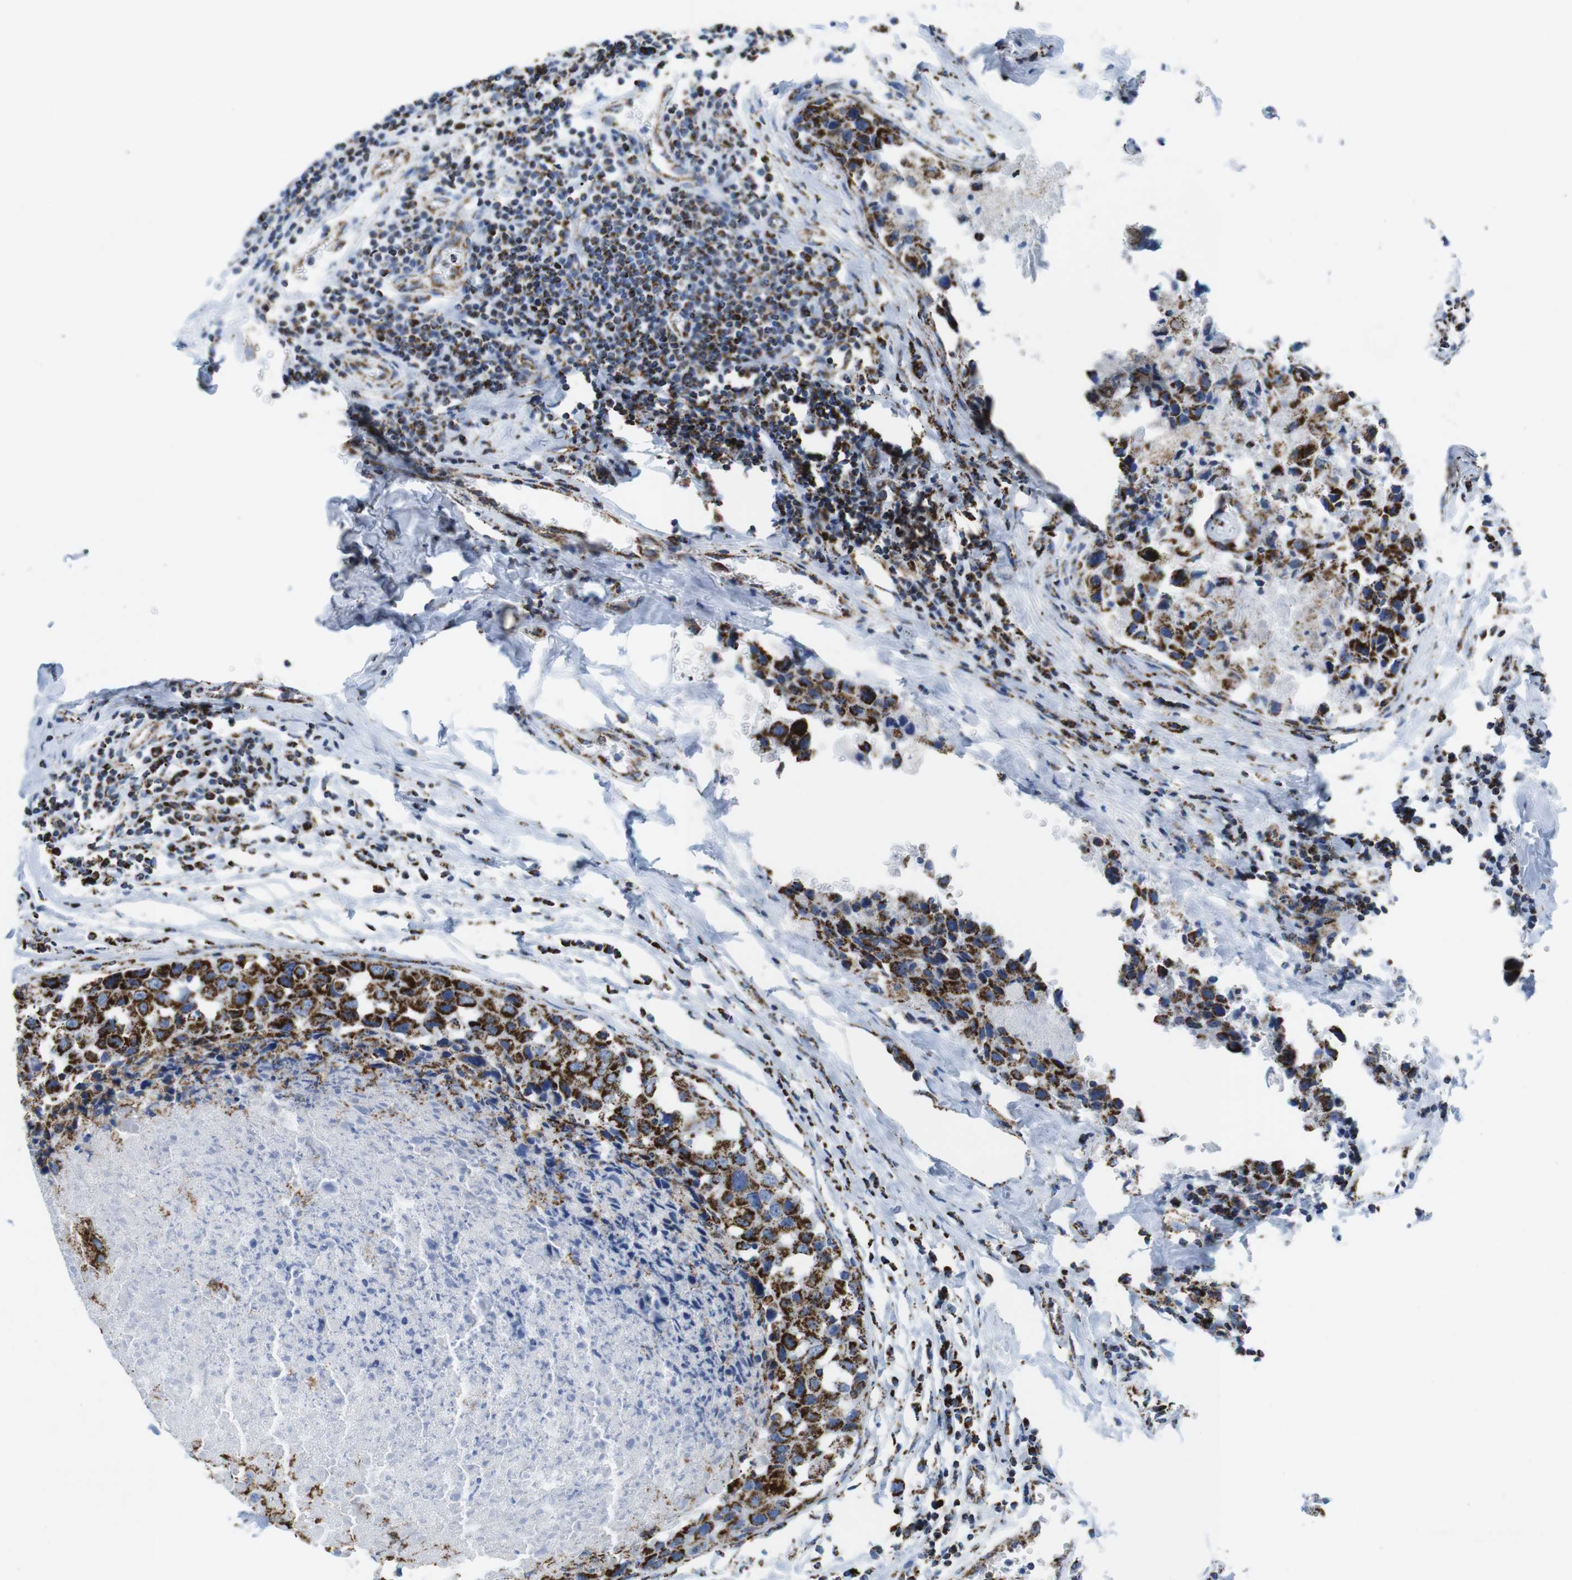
{"staining": {"intensity": "strong", "quantity": ">75%", "location": "cytoplasmic/membranous"}, "tissue": "breast cancer", "cell_type": "Tumor cells", "image_type": "cancer", "snomed": [{"axis": "morphology", "description": "Duct carcinoma"}, {"axis": "topography", "description": "Breast"}], "caption": "A micrograph showing strong cytoplasmic/membranous positivity in about >75% of tumor cells in intraductal carcinoma (breast), as visualized by brown immunohistochemical staining.", "gene": "ATP5PO", "patient": {"sex": "female", "age": 27}}